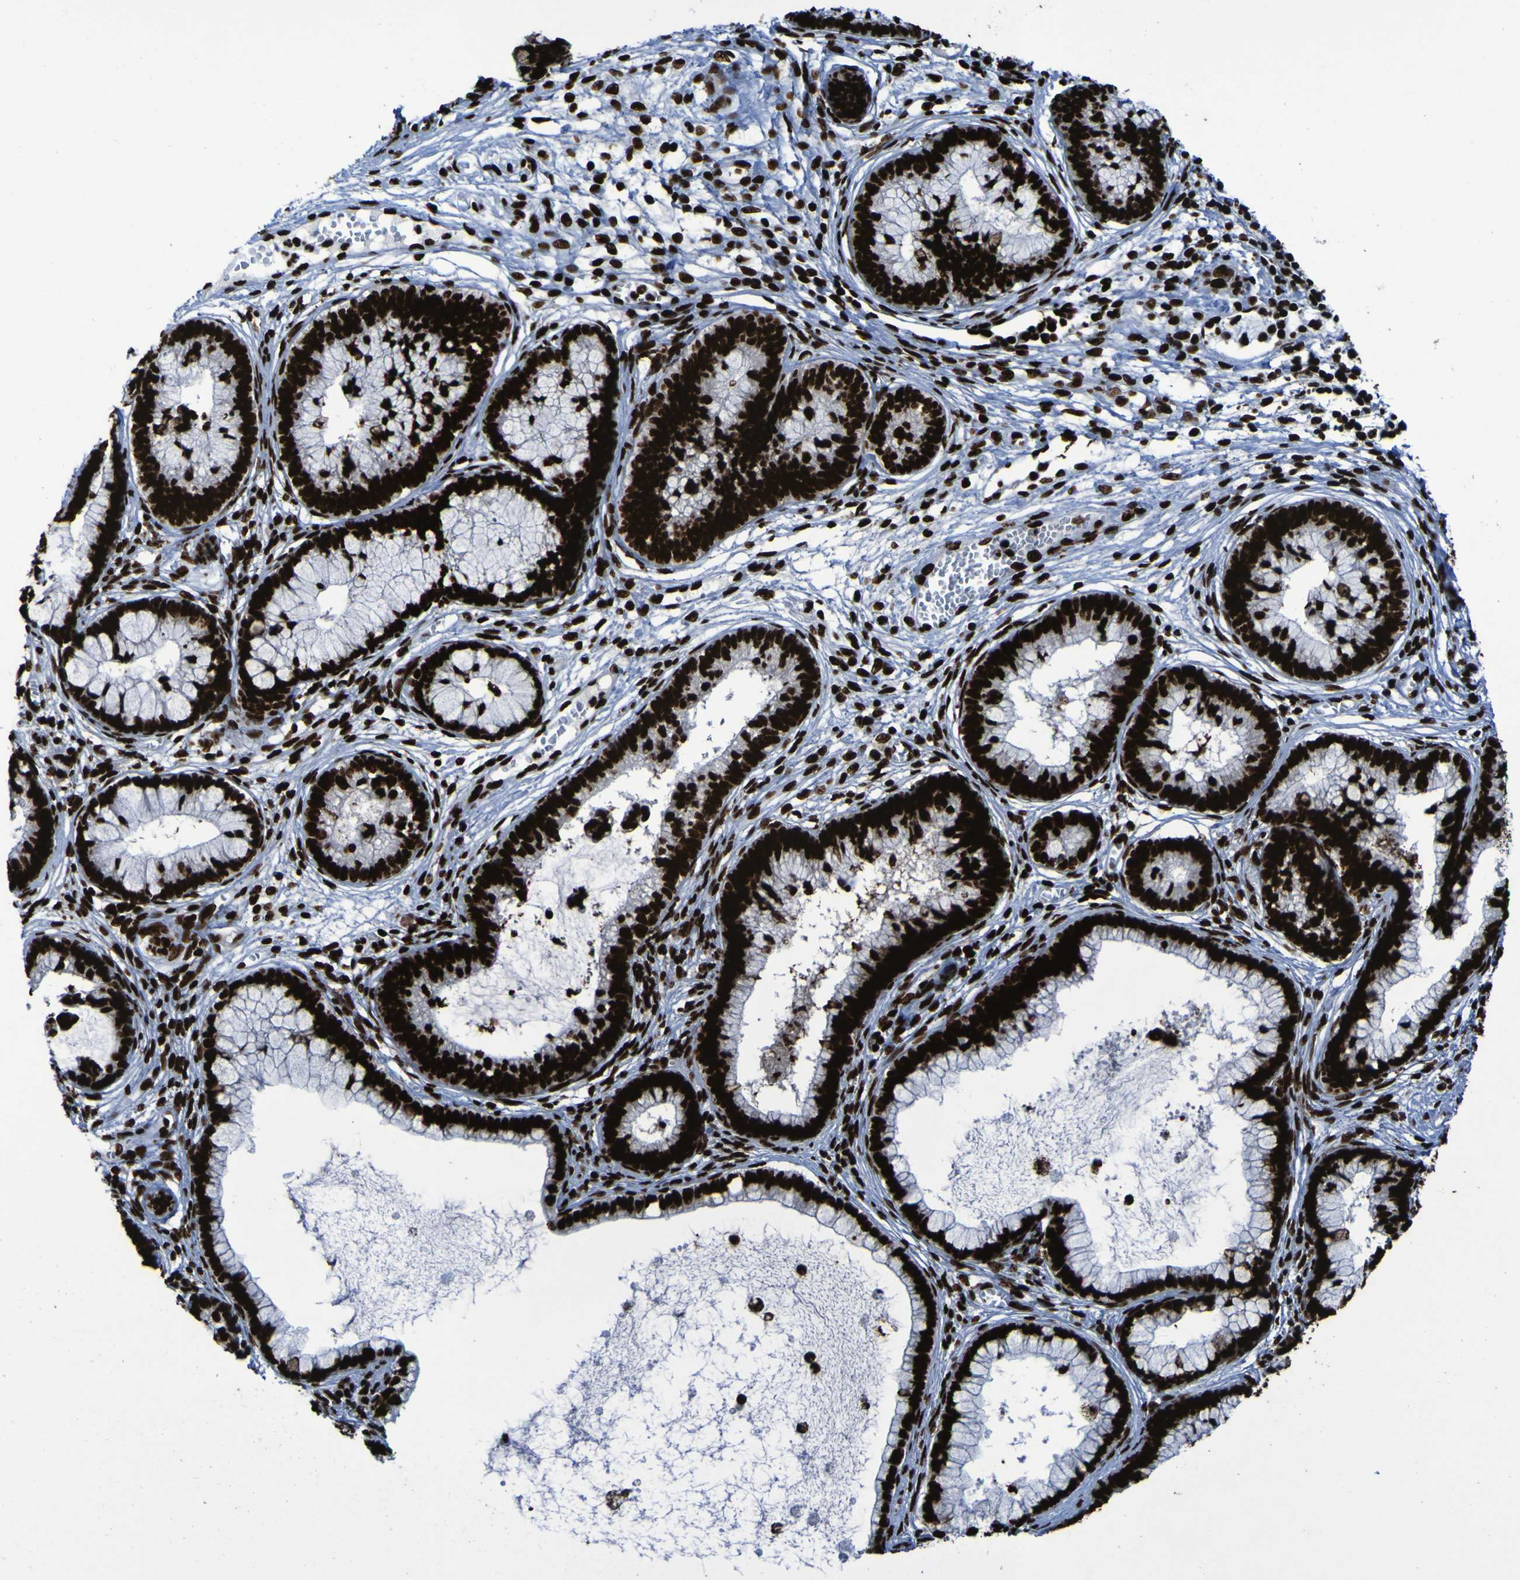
{"staining": {"intensity": "strong", "quantity": ">75%", "location": "nuclear"}, "tissue": "cervical cancer", "cell_type": "Tumor cells", "image_type": "cancer", "snomed": [{"axis": "morphology", "description": "Adenocarcinoma, NOS"}, {"axis": "topography", "description": "Cervix"}], "caption": "A histopathology image showing strong nuclear expression in about >75% of tumor cells in adenocarcinoma (cervical), as visualized by brown immunohistochemical staining.", "gene": "NPM1", "patient": {"sex": "female", "age": 44}}